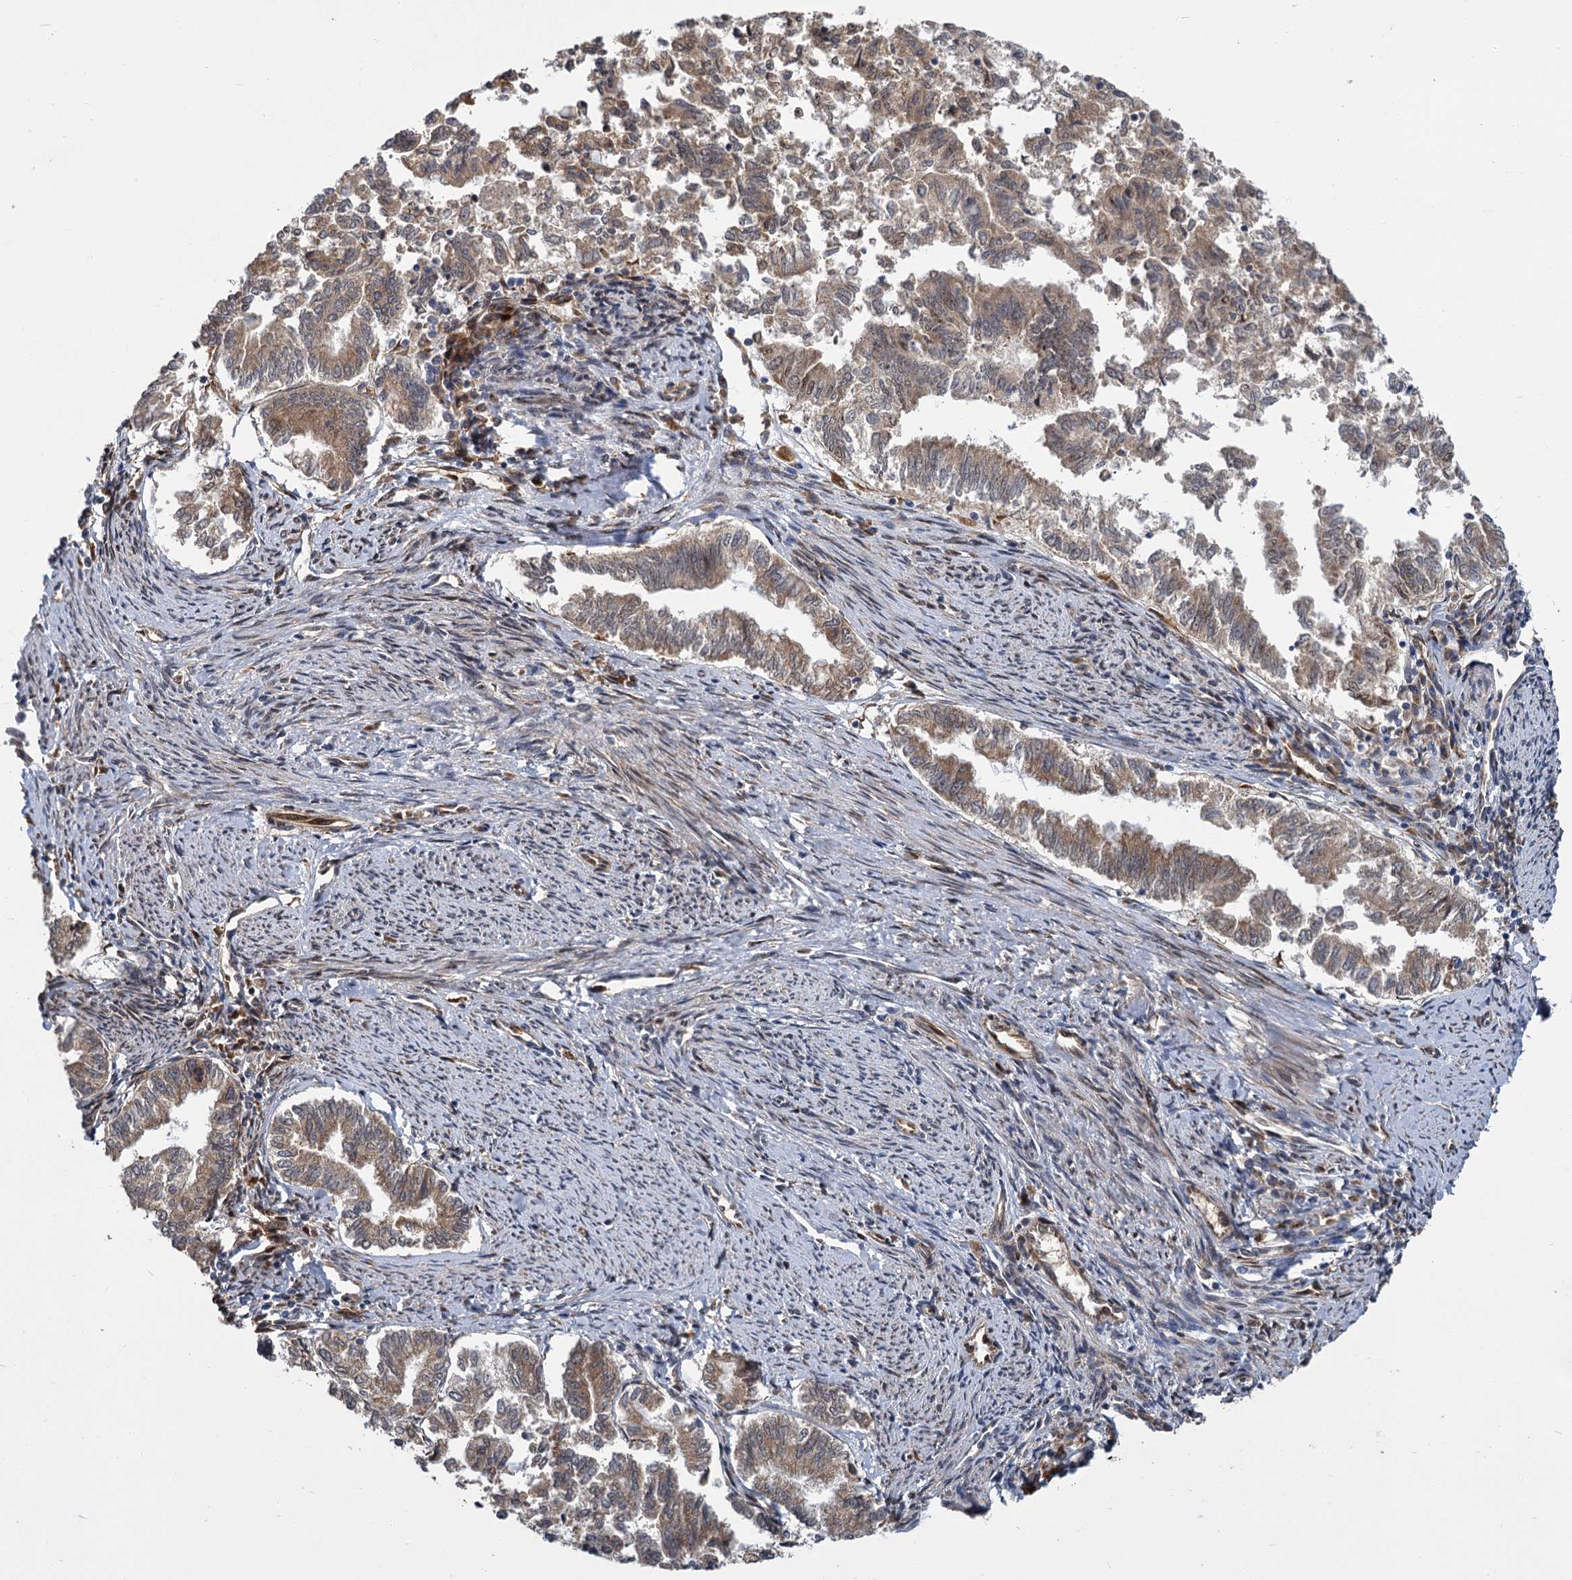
{"staining": {"intensity": "moderate", "quantity": ">75%", "location": "cytoplasmic/membranous"}, "tissue": "endometrial cancer", "cell_type": "Tumor cells", "image_type": "cancer", "snomed": [{"axis": "morphology", "description": "Adenocarcinoma, NOS"}, {"axis": "topography", "description": "Endometrium"}], "caption": "The immunohistochemical stain highlights moderate cytoplasmic/membranous positivity in tumor cells of endometrial adenocarcinoma tissue.", "gene": "APBA2", "patient": {"sex": "female", "age": 79}}